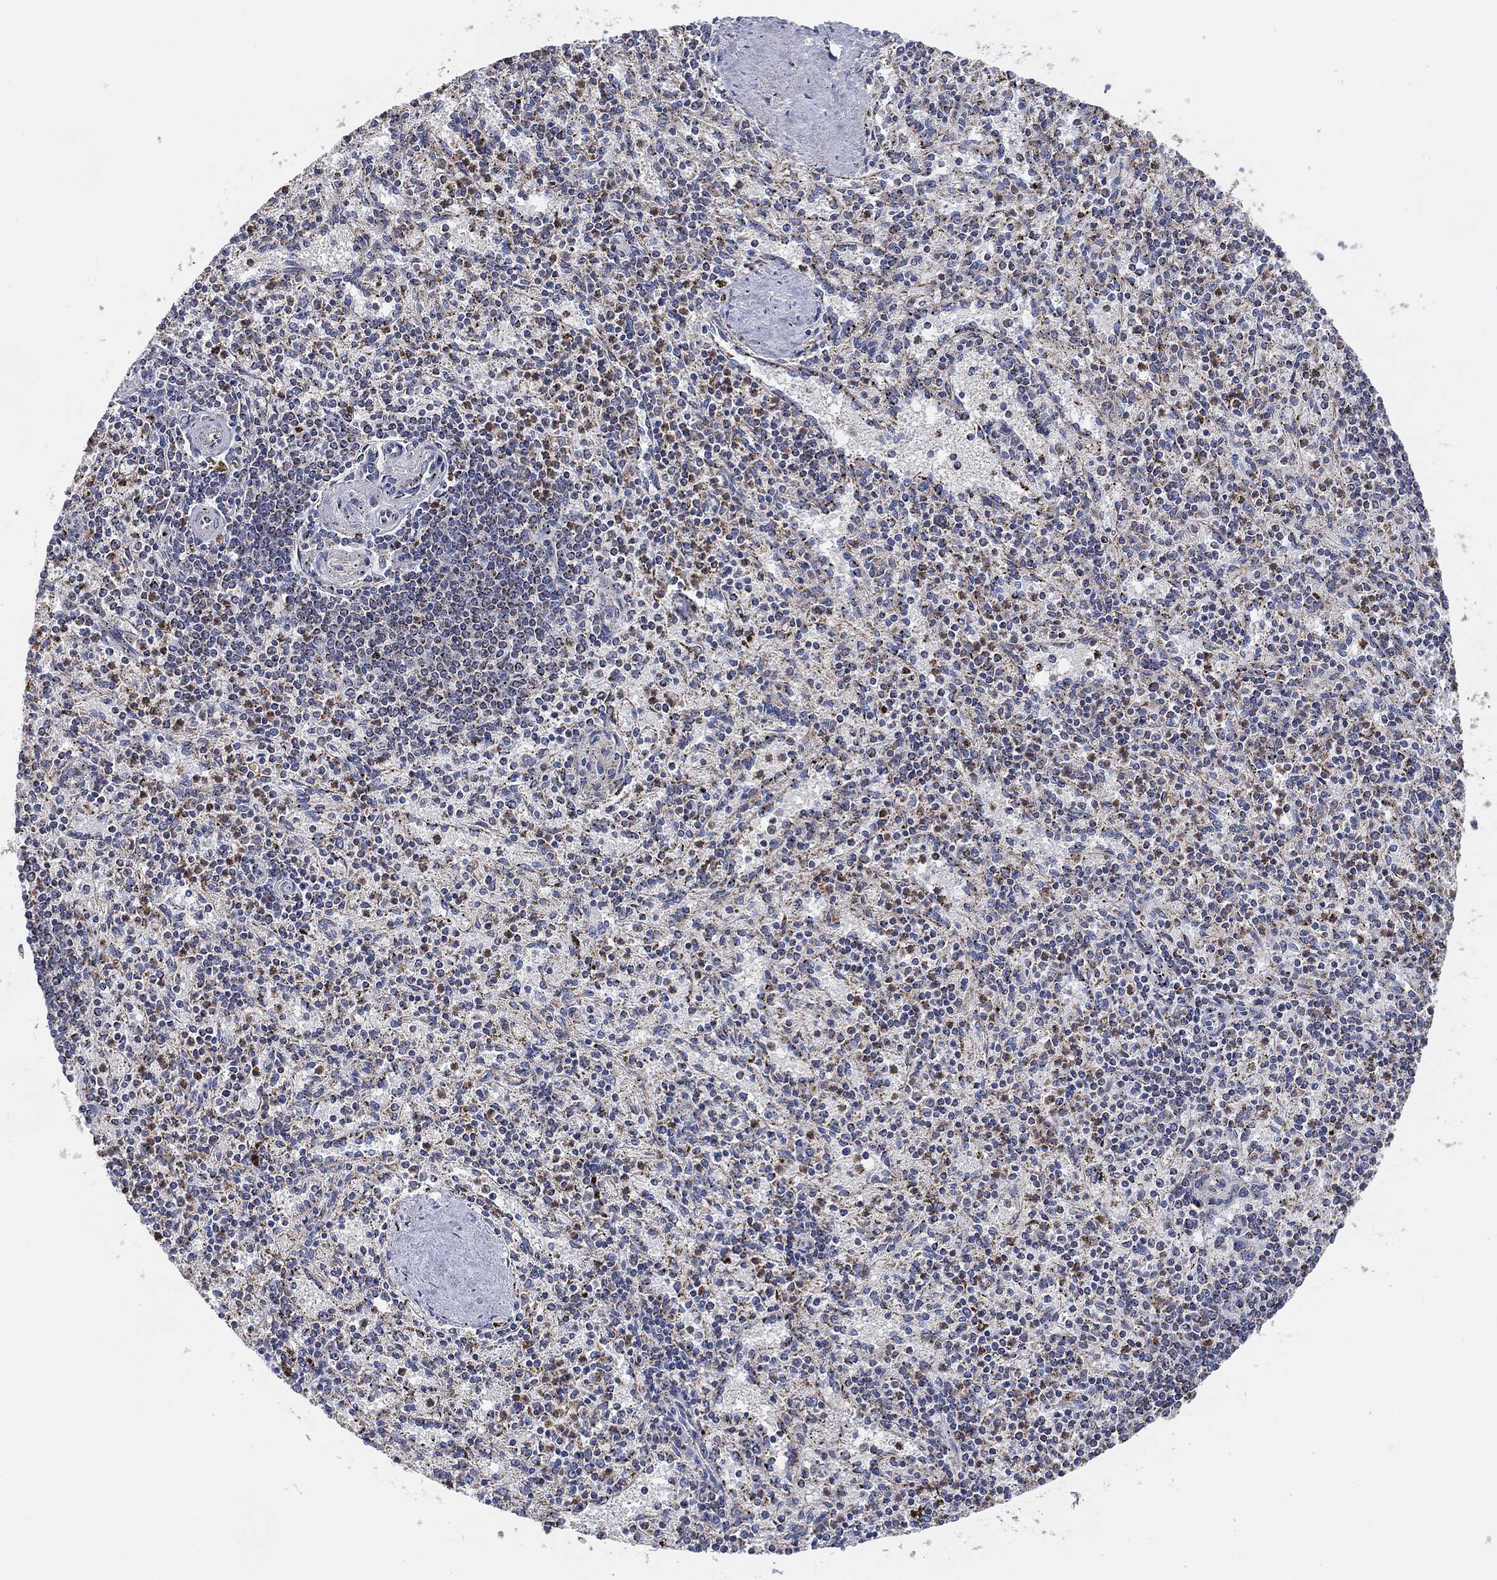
{"staining": {"intensity": "negative", "quantity": "none", "location": "none"}, "tissue": "spleen", "cell_type": "Cells in red pulp", "image_type": "normal", "snomed": [{"axis": "morphology", "description": "Normal tissue, NOS"}, {"axis": "topography", "description": "Spleen"}], "caption": "Cells in red pulp are negative for protein expression in benign human spleen. (DAB (3,3'-diaminobenzidine) immunohistochemistry, high magnification).", "gene": "GCAT", "patient": {"sex": "female", "age": 37}}